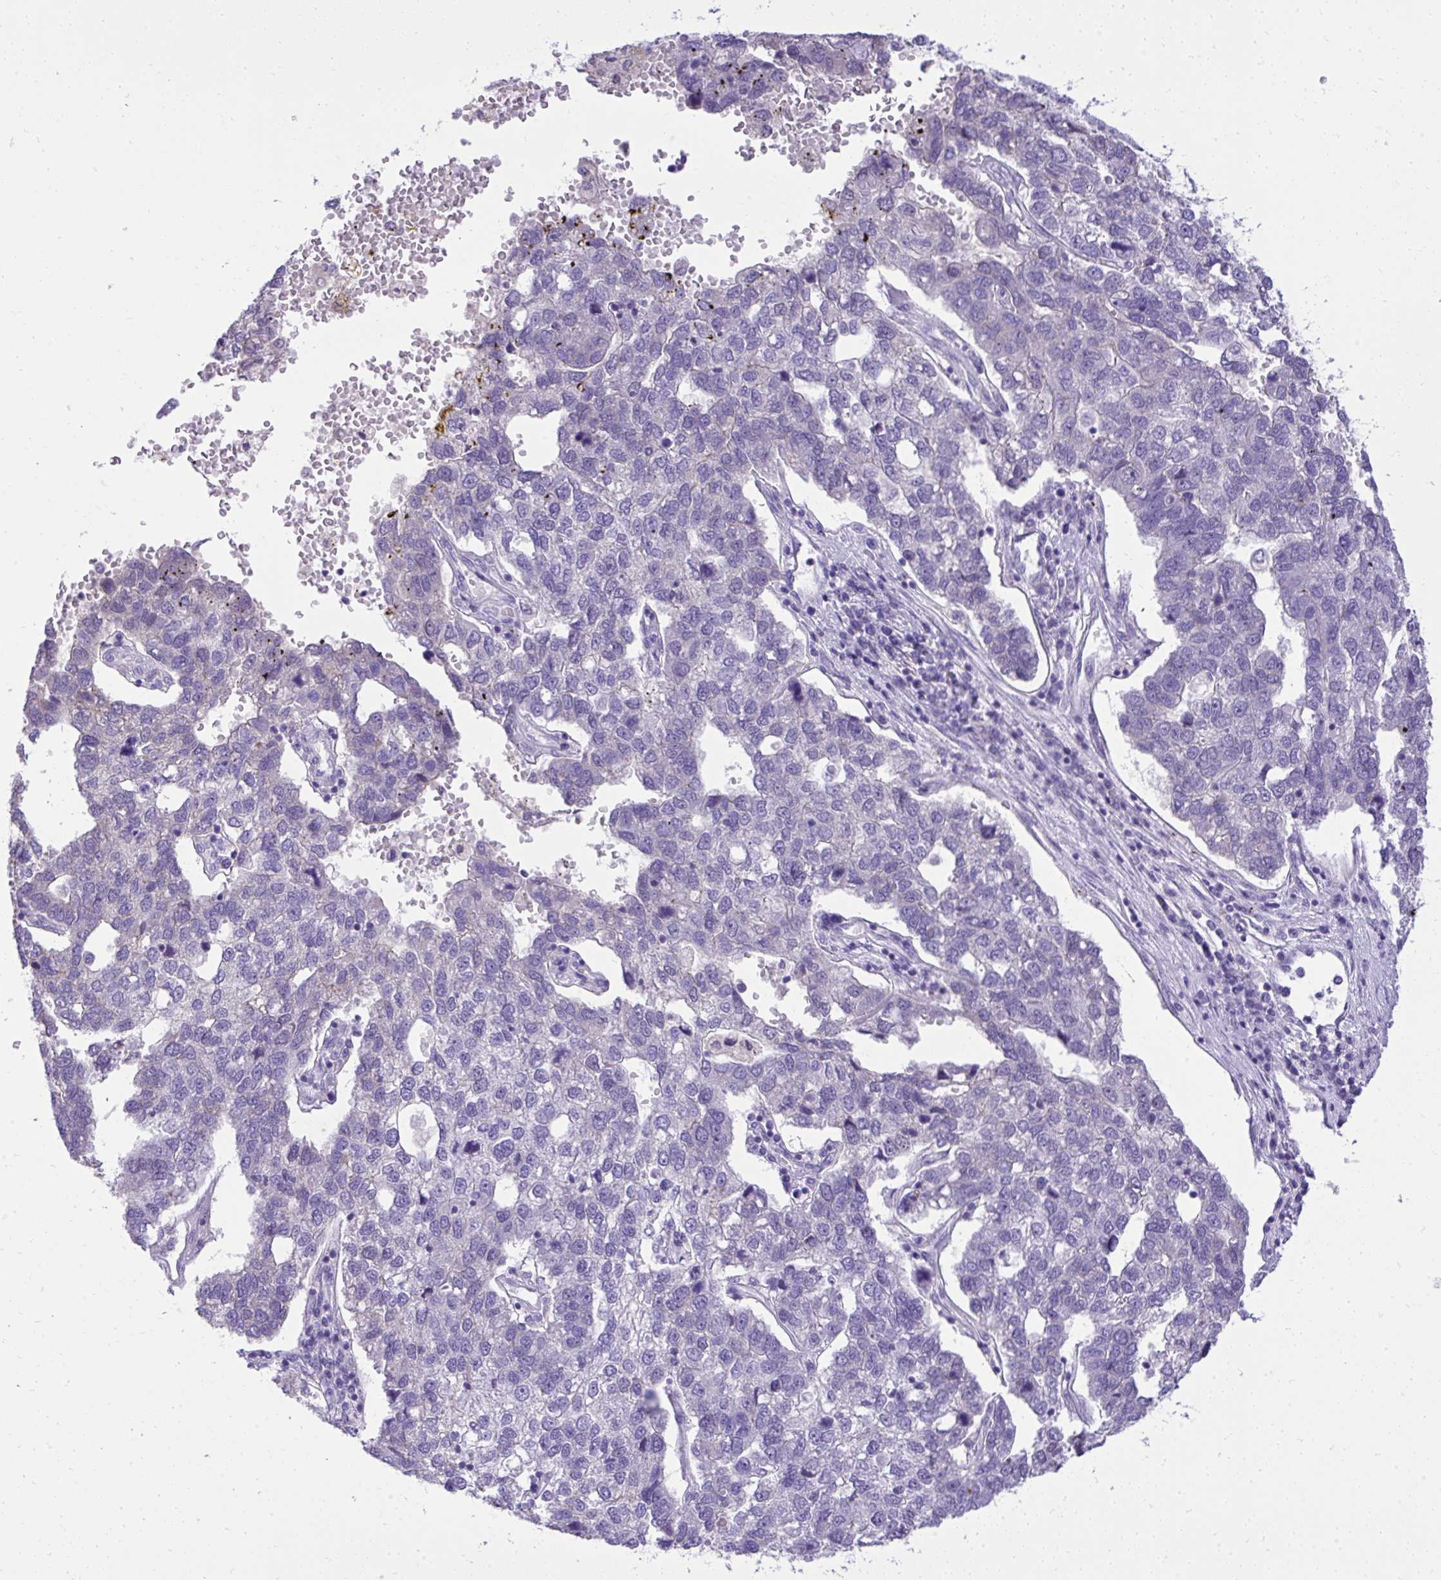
{"staining": {"intensity": "negative", "quantity": "none", "location": "none"}, "tissue": "pancreatic cancer", "cell_type": "Tumor cells", "image_type": "cancer", "snomed": [{"axis": "morphology", "description": "Adenocarcinoma, NOS"}, {"axis": "topography", "description": "Pancreas"}], "caption": "Immunohistochemistry micrograph of human pancreatic cancer (adenocarcinoma) stained for a protein (brown), which demonstrates no positivity in tumor cells. (IHC, brightfield microscopy, high magnification).", "gene": "ST6GALNAC3", "patient": {"sex": "female", "age": 61}}